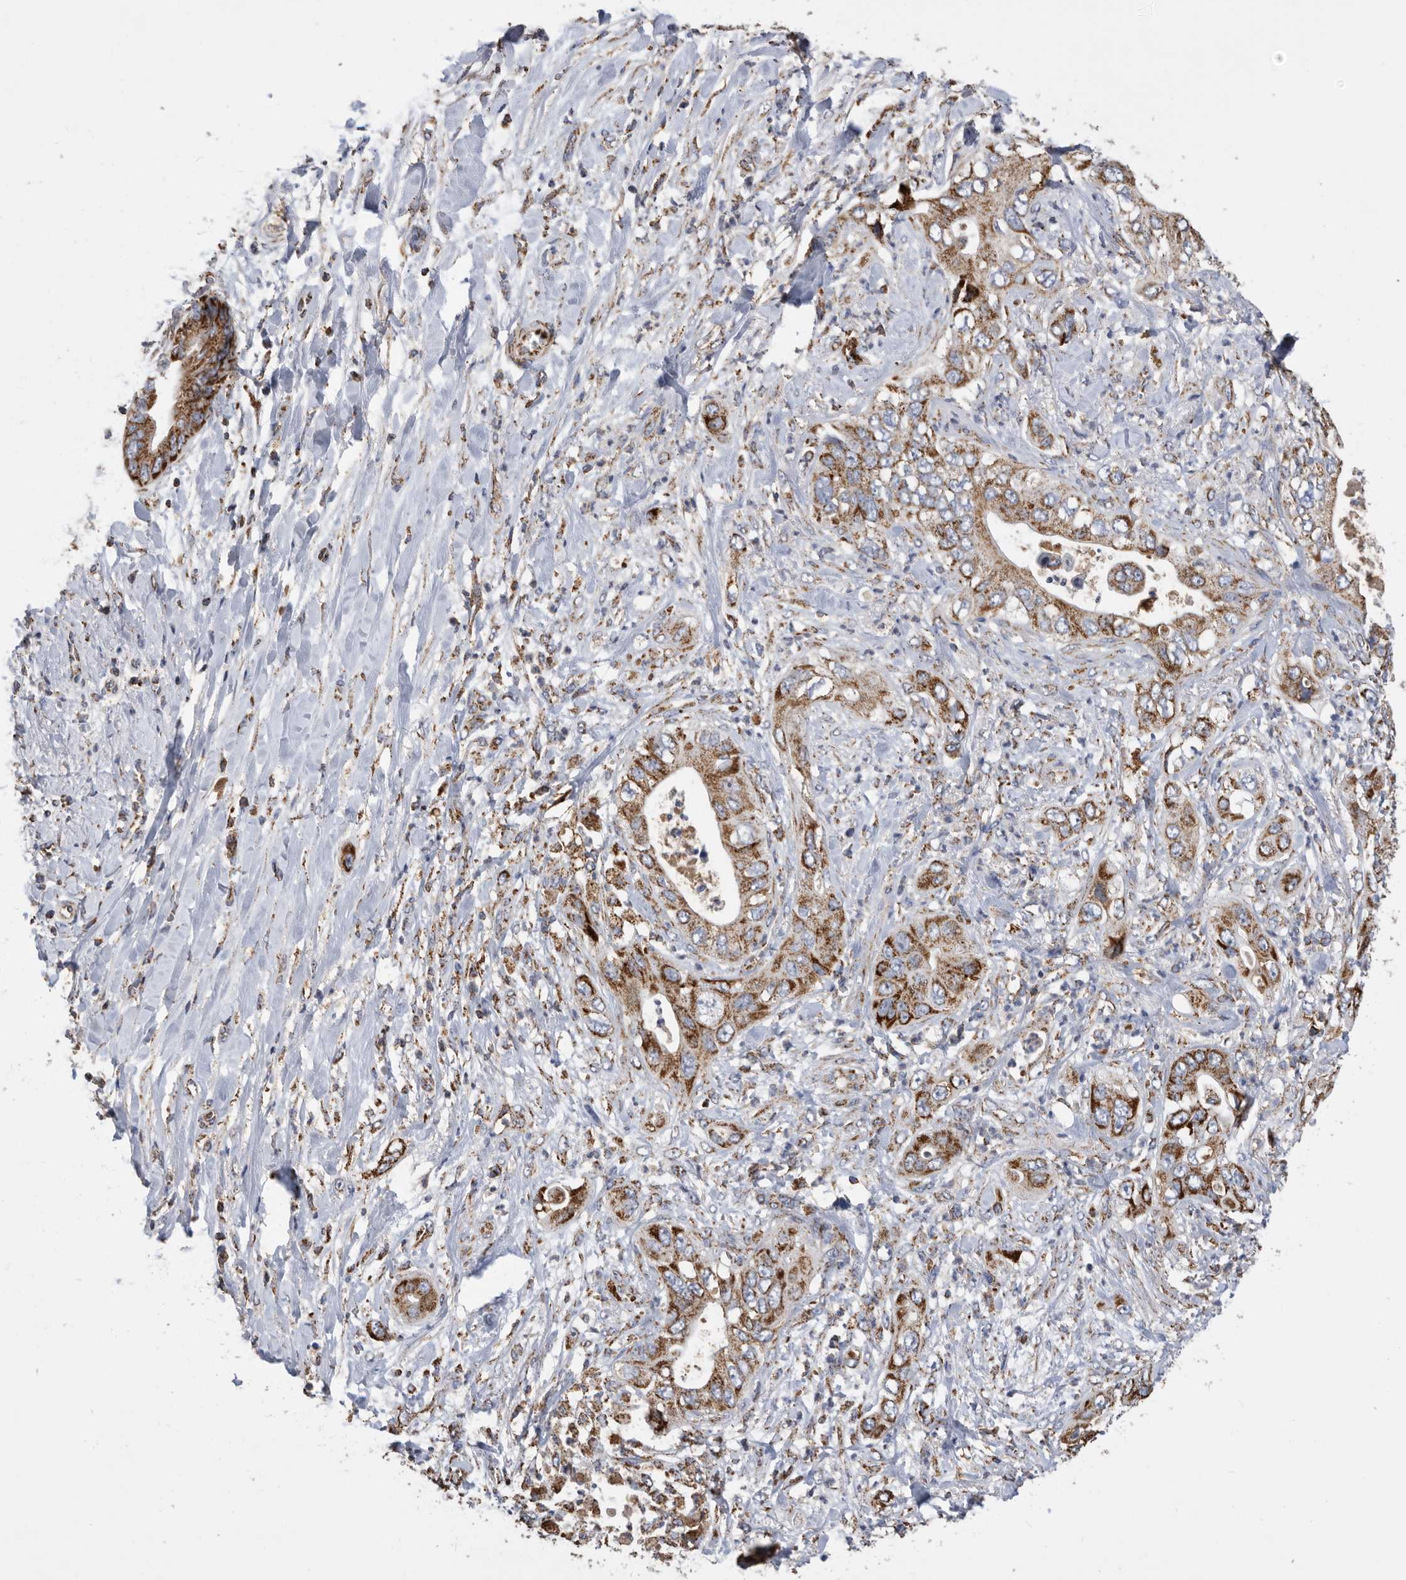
{"staining": {"intensity": "moderate", "quantity": ">75%", "location": "cytoplasmic/membranous"}, "tissue": "pancreatic cancer", "cell_type": "Tumor cells", "image_type": "cancer", "snomed": [{"axis": "morphology", "description": "Adenocarcinoma, NOS"}, {"axis": "topography", "description": "Pancreas"}], "caption": "Human pancreatic cancer stained with a brown dye demonstrates moderate cytoplasmic/membranous positive staining in about >75% of tumor cells.", "gene": "WFDC1", "patient": {"sex": "female", "age": 78}}